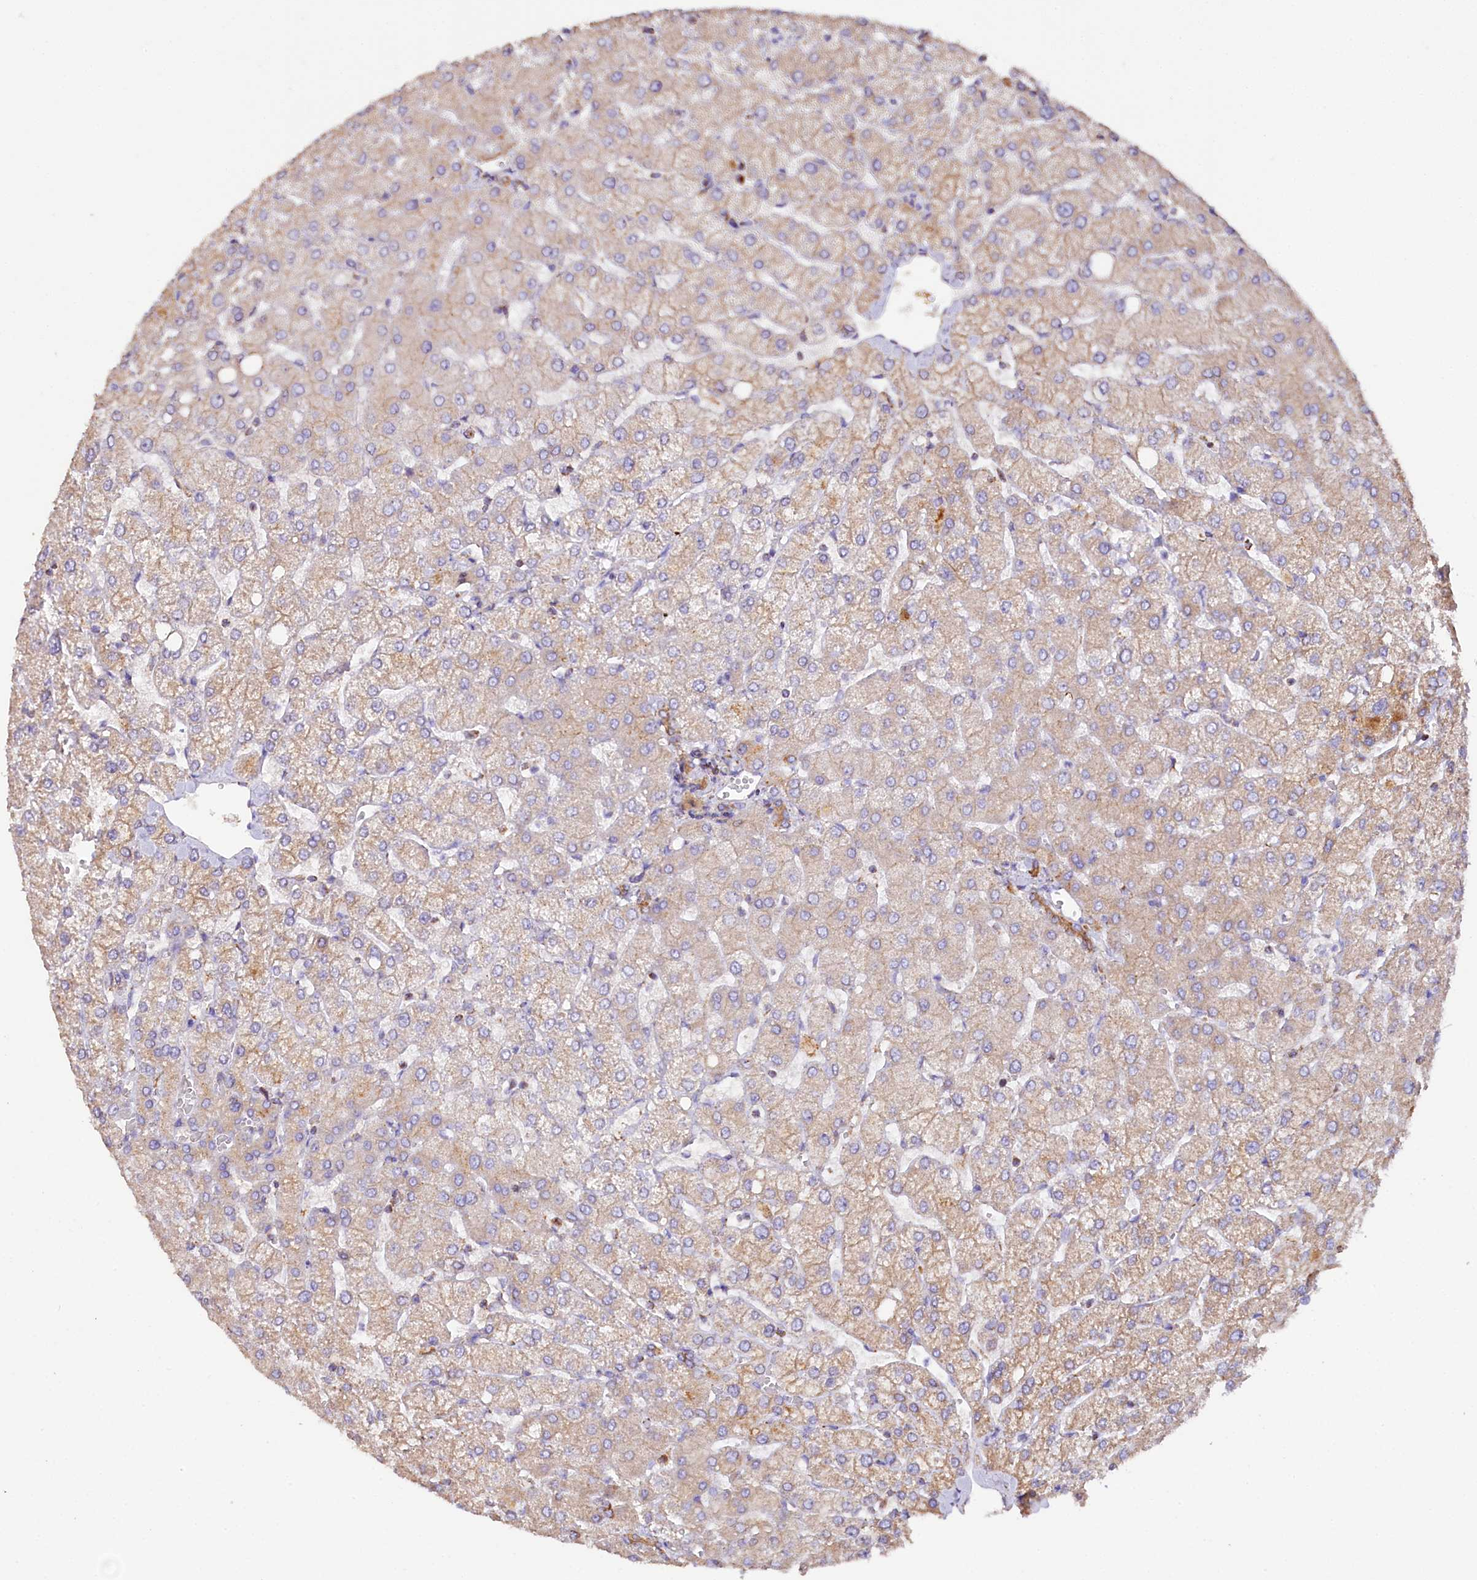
{"staining": {"intensity": "weak", "quantity": "25%-75%", "location": "cytoplasmic/membranous"}, "tissue": "liver", "cell_type": "Cholangiocytes", "image_type": "normal", "snomed": [{"axis": "morphology", "description": "Normal tissue, NOS"}, {"axis": "topography", "description": "Liver"}], "caption": "Liver stained with IHC displays weak cytoplasmic/membranous expression in approximately 25%-75% of cholangiocytes.", "gene": "APLP2", "patient": {"sex": "female", "age": 54}}